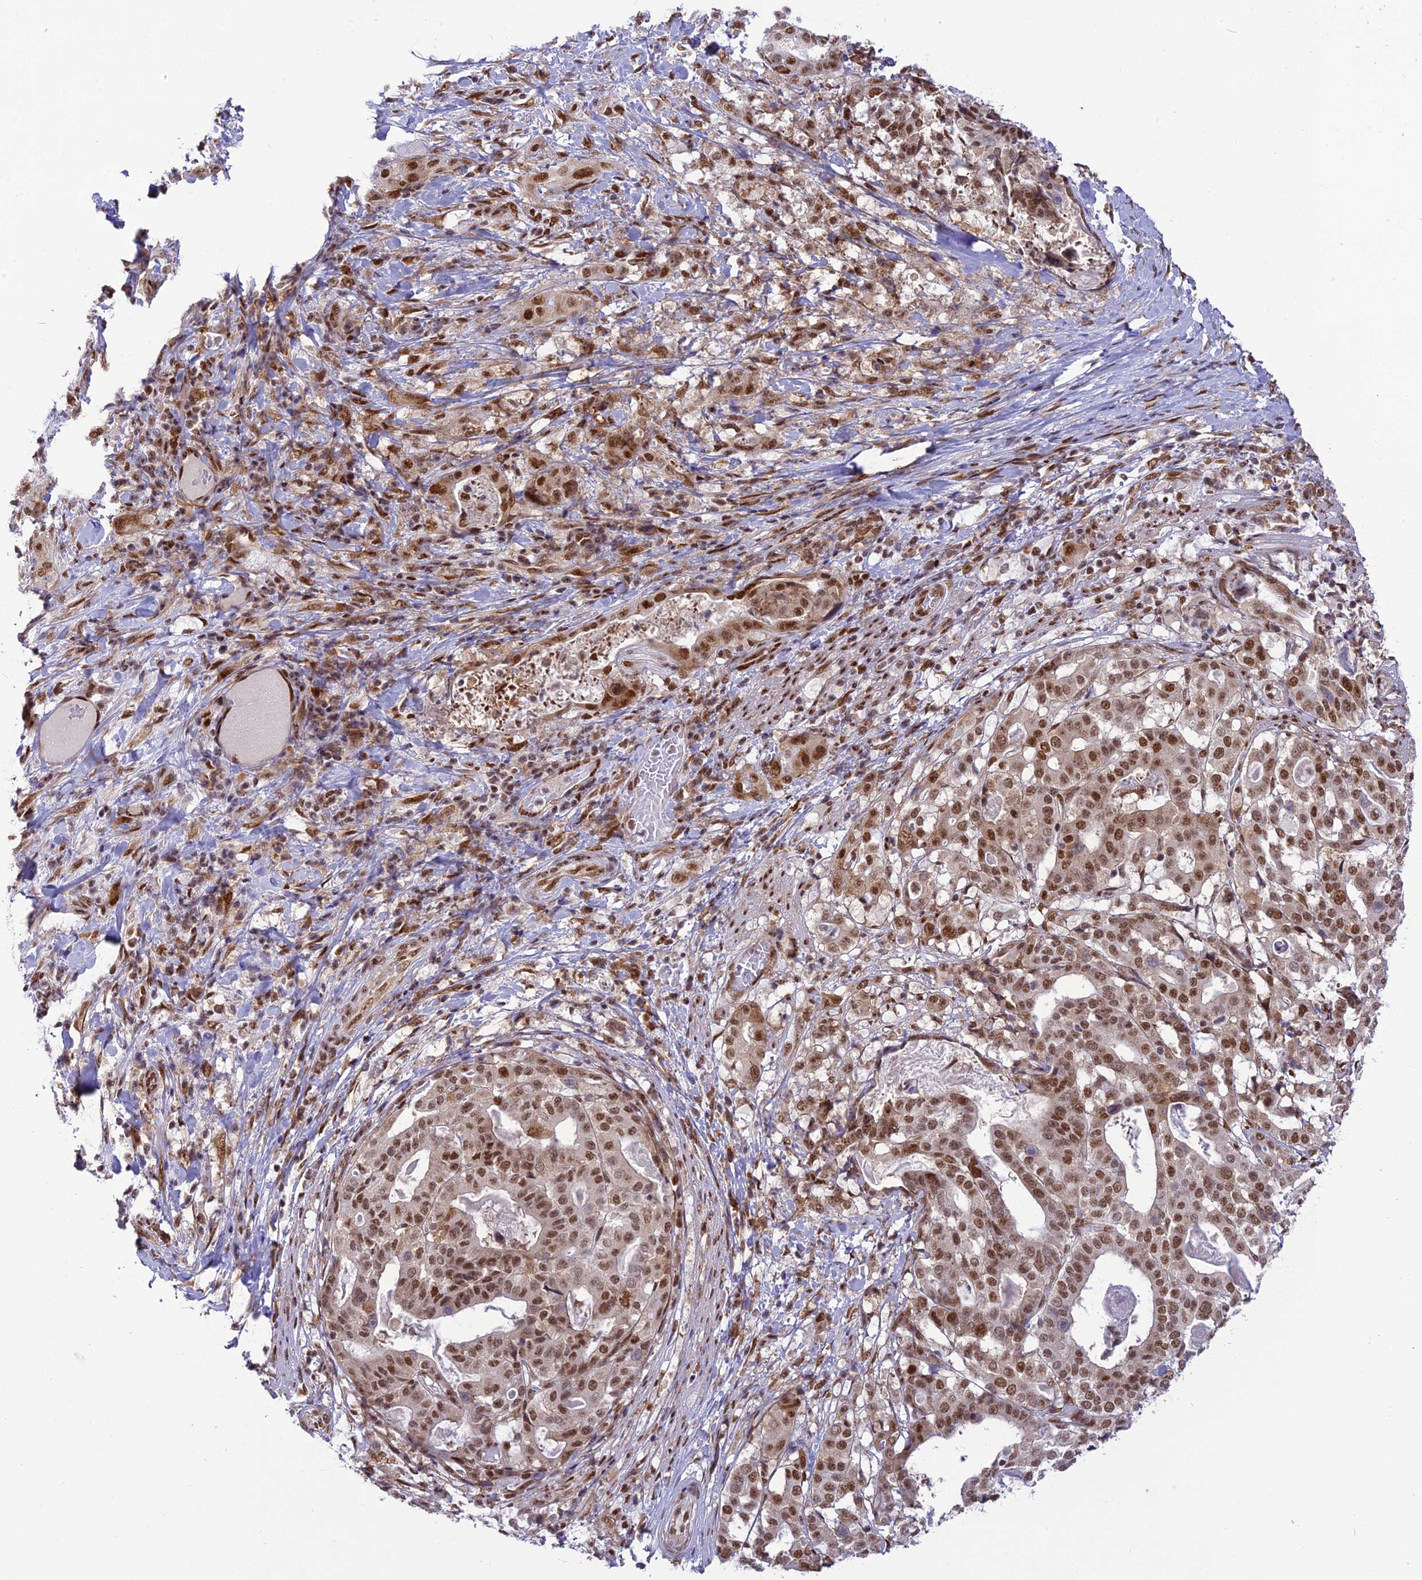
{"staining": {"intensity": "moderate", "quantity": ">75%", "location": "nuclear"}, "tissue": "stomach cancer", "cell_type": "Tumor cells", "image_type": "cancer", "snomed": [{"axis": "morphology", "description": "Adenocarcinoma, NOS"}, {"axis": "topography", "description": "Stomach"}], "caption": "The immunohistochemical stain shows moderate nuclear positivity in tumor cells of stomach adenocarcinoma tissue. Nuclei are stained in blue.", "gene": "DDX1", "patient": {"sex": "male", "age": 48}}